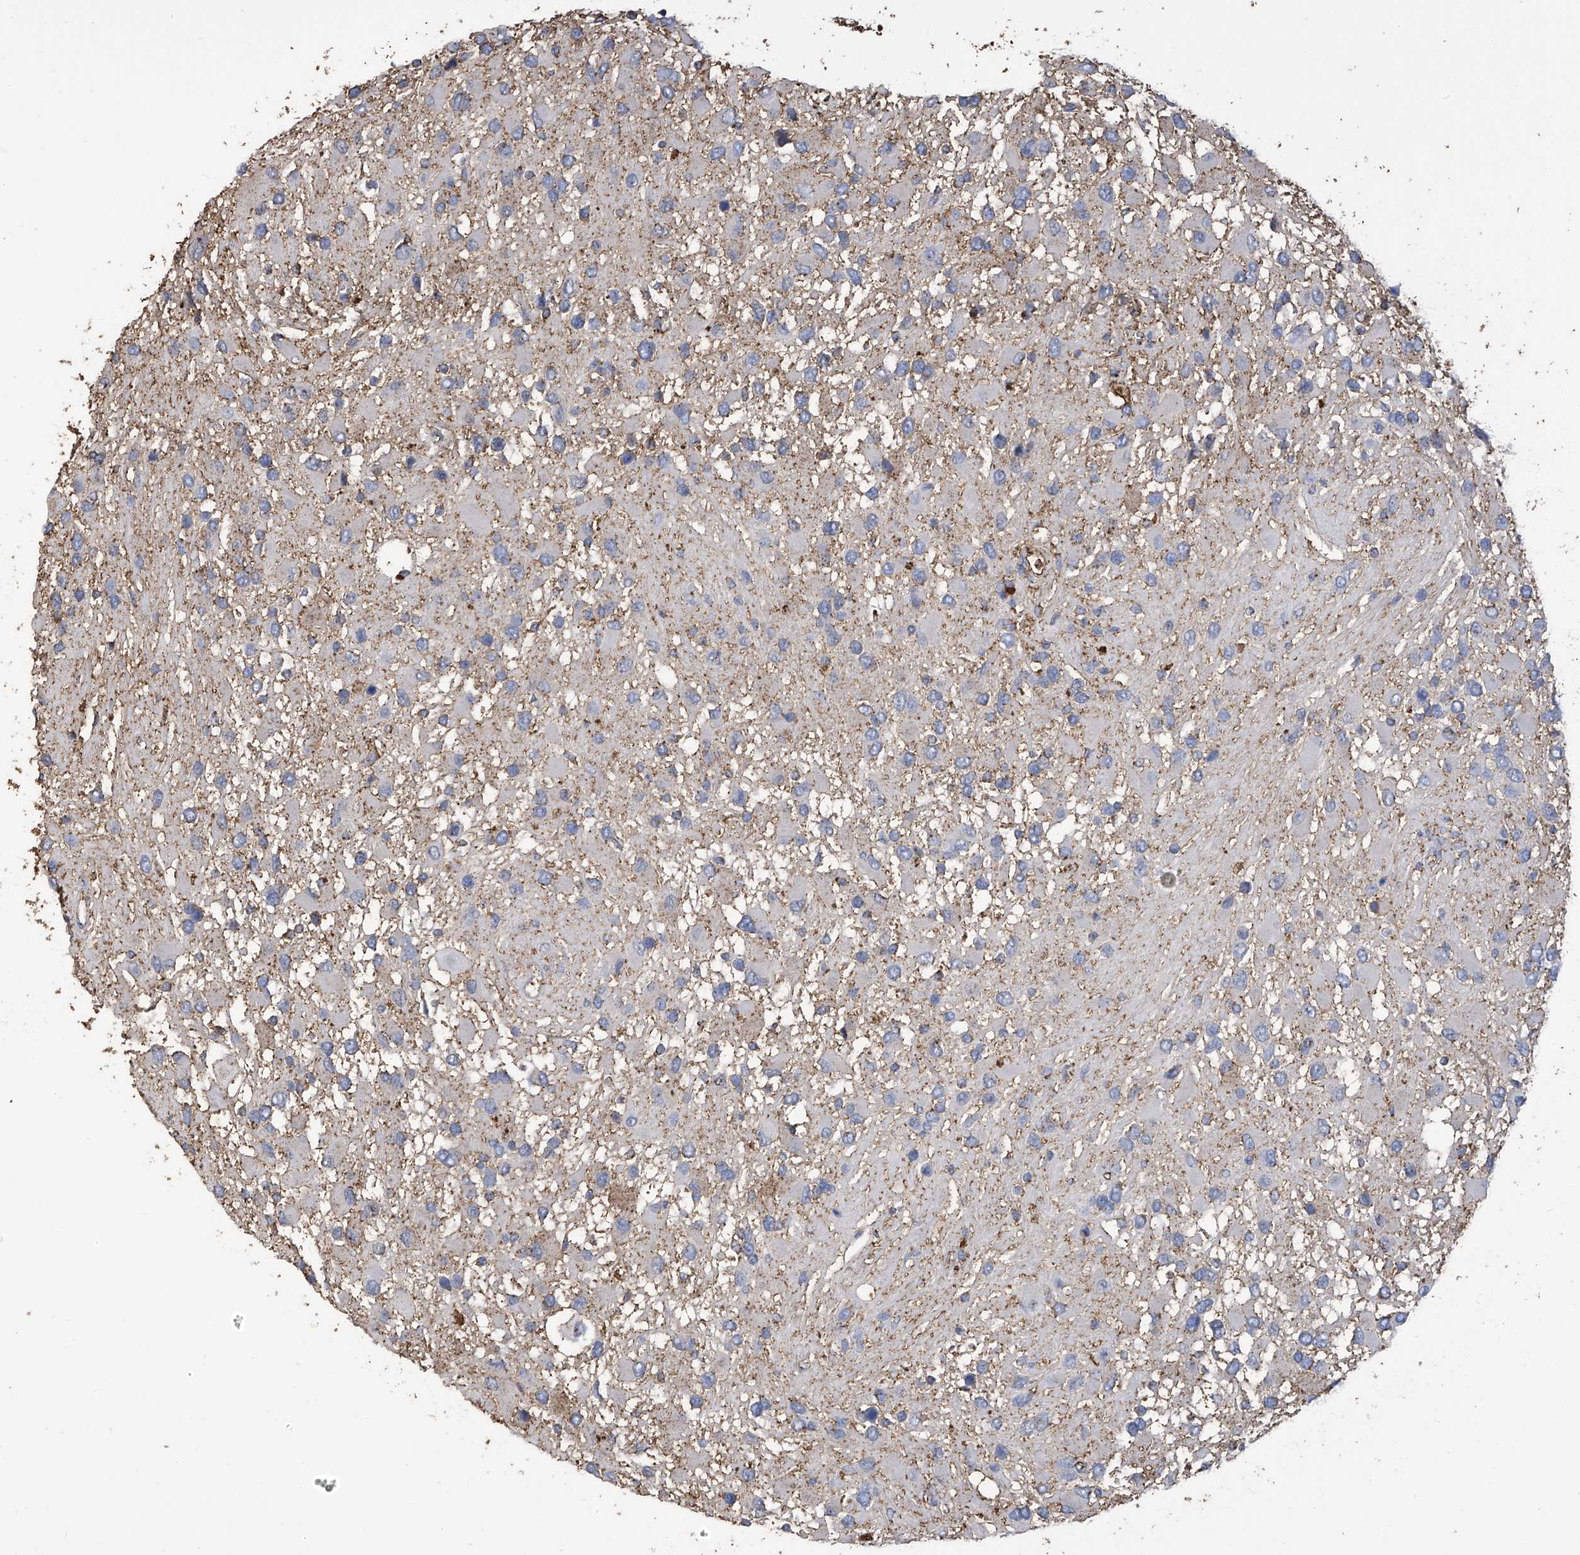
{"staining": {"intensity": "negative", "quantity": "none", "location": "none"}, "tissue": "glioma", "cell_type": "Tumor cells", "image_type": "cancer", "snomed": [{"axis": "morphology", "description": "Glioma, malignant, High grade"}, {"axis": "topography", "description": "Brain"}], "caption": "The photomicrograph demonstrates no staining of tumor cells in glioma. The staining is performed using DAB (3,3'-diaminobenzidine) brown chromogen with nuclei counter-stained in using hematoxylin.", "gene": "OGT", "patient": {"sex": "male", "age": 53}}